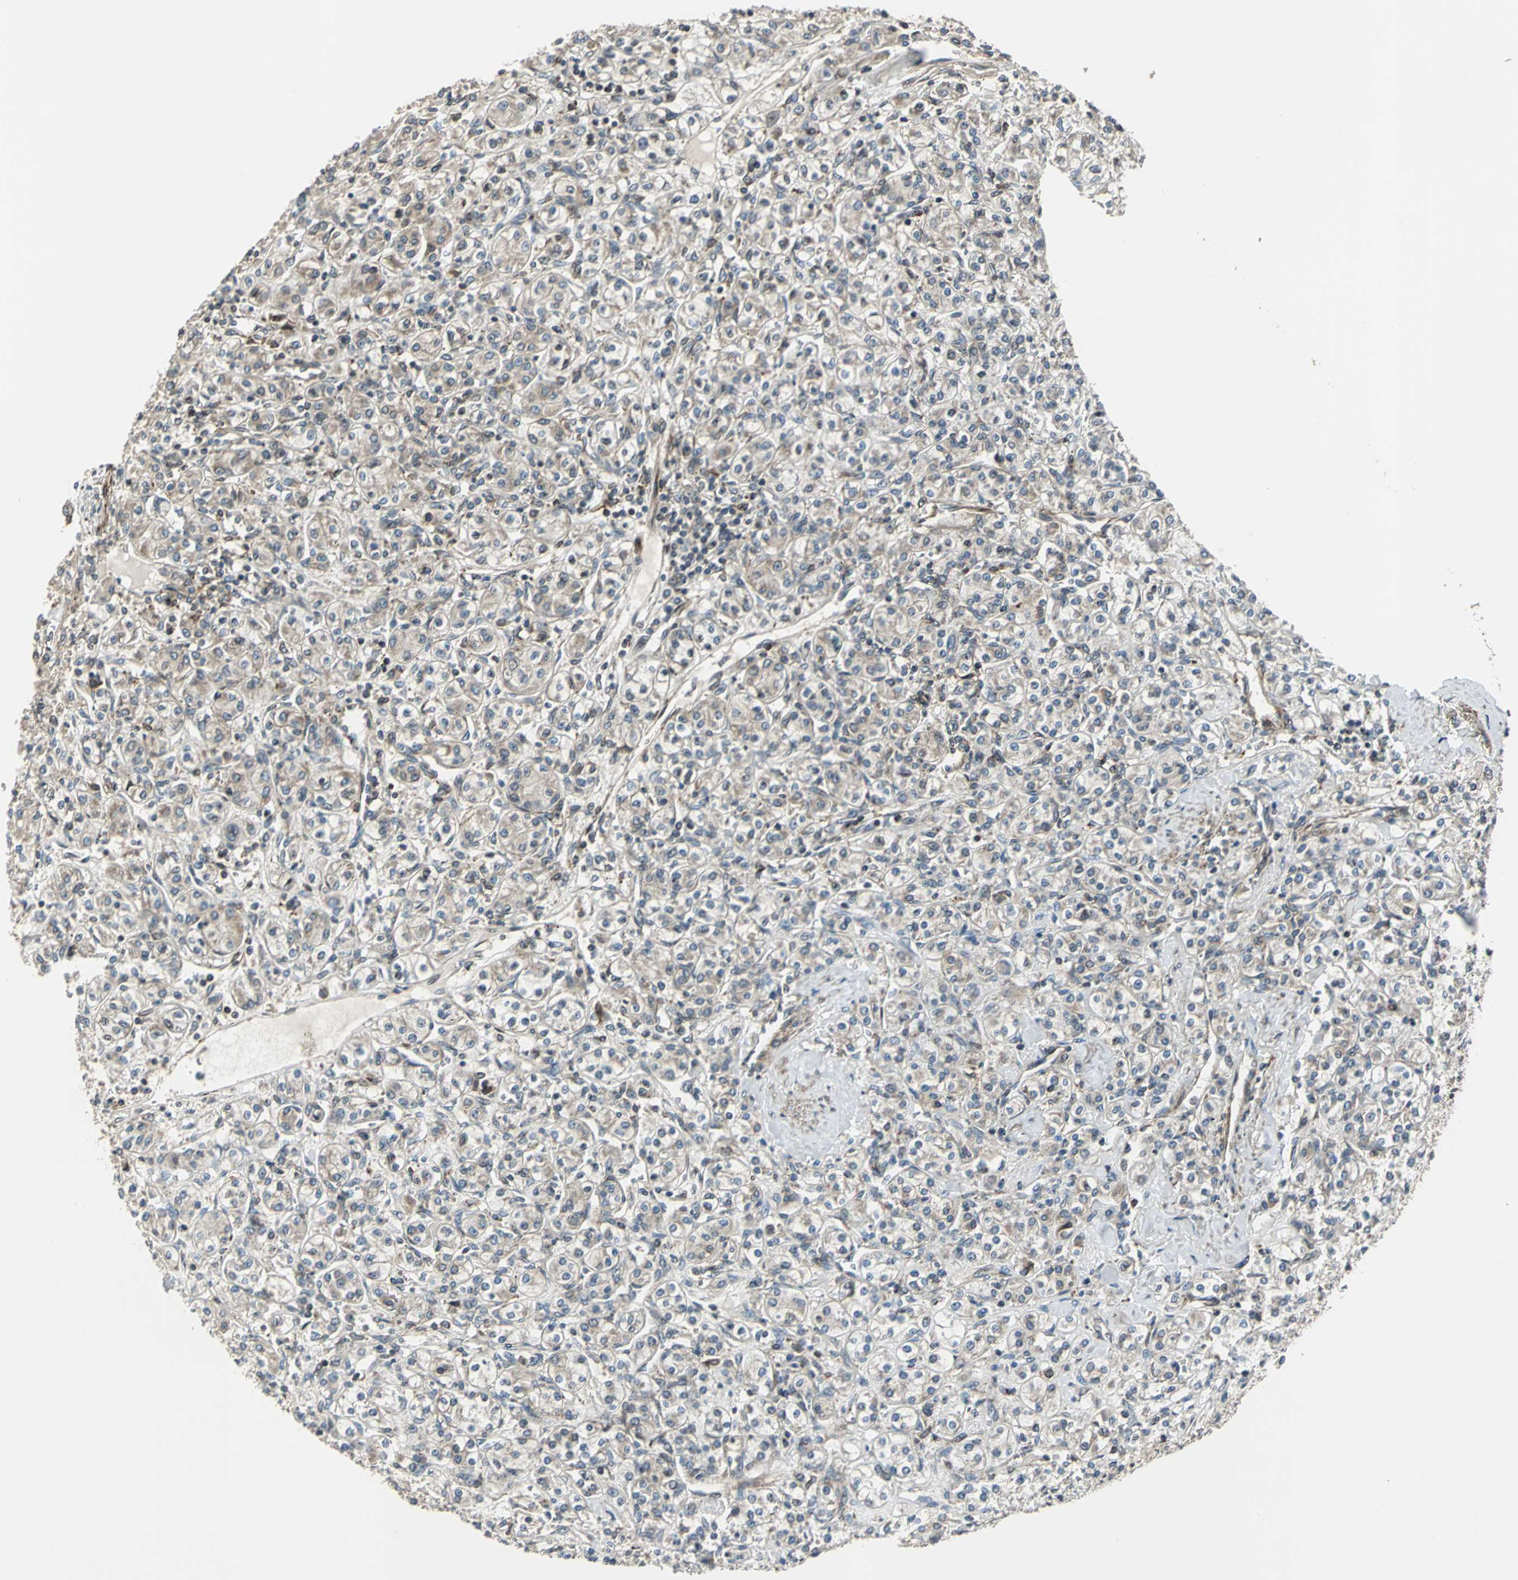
{"staining": {"intensity": "weak", "quantity": "25%-75%", "location": "cytoplasmic/membranous"}, "tissue": "renal cancer", "cell_type": "Tumor cells", "image_type": "cancer", "snomed": [{"axis": "morphology", "description": "Adenocarcinoma, NOS"}, {"axis": "topography", "description": "Kidney"}], "caption": "Protein expression analysis of renal cancer reveals weak cytoplasmic/membranous expression in about 25%-75% of tumor cells.", "gene": "HTATIP2", "patient": {"sex": "male", "age": 77}}